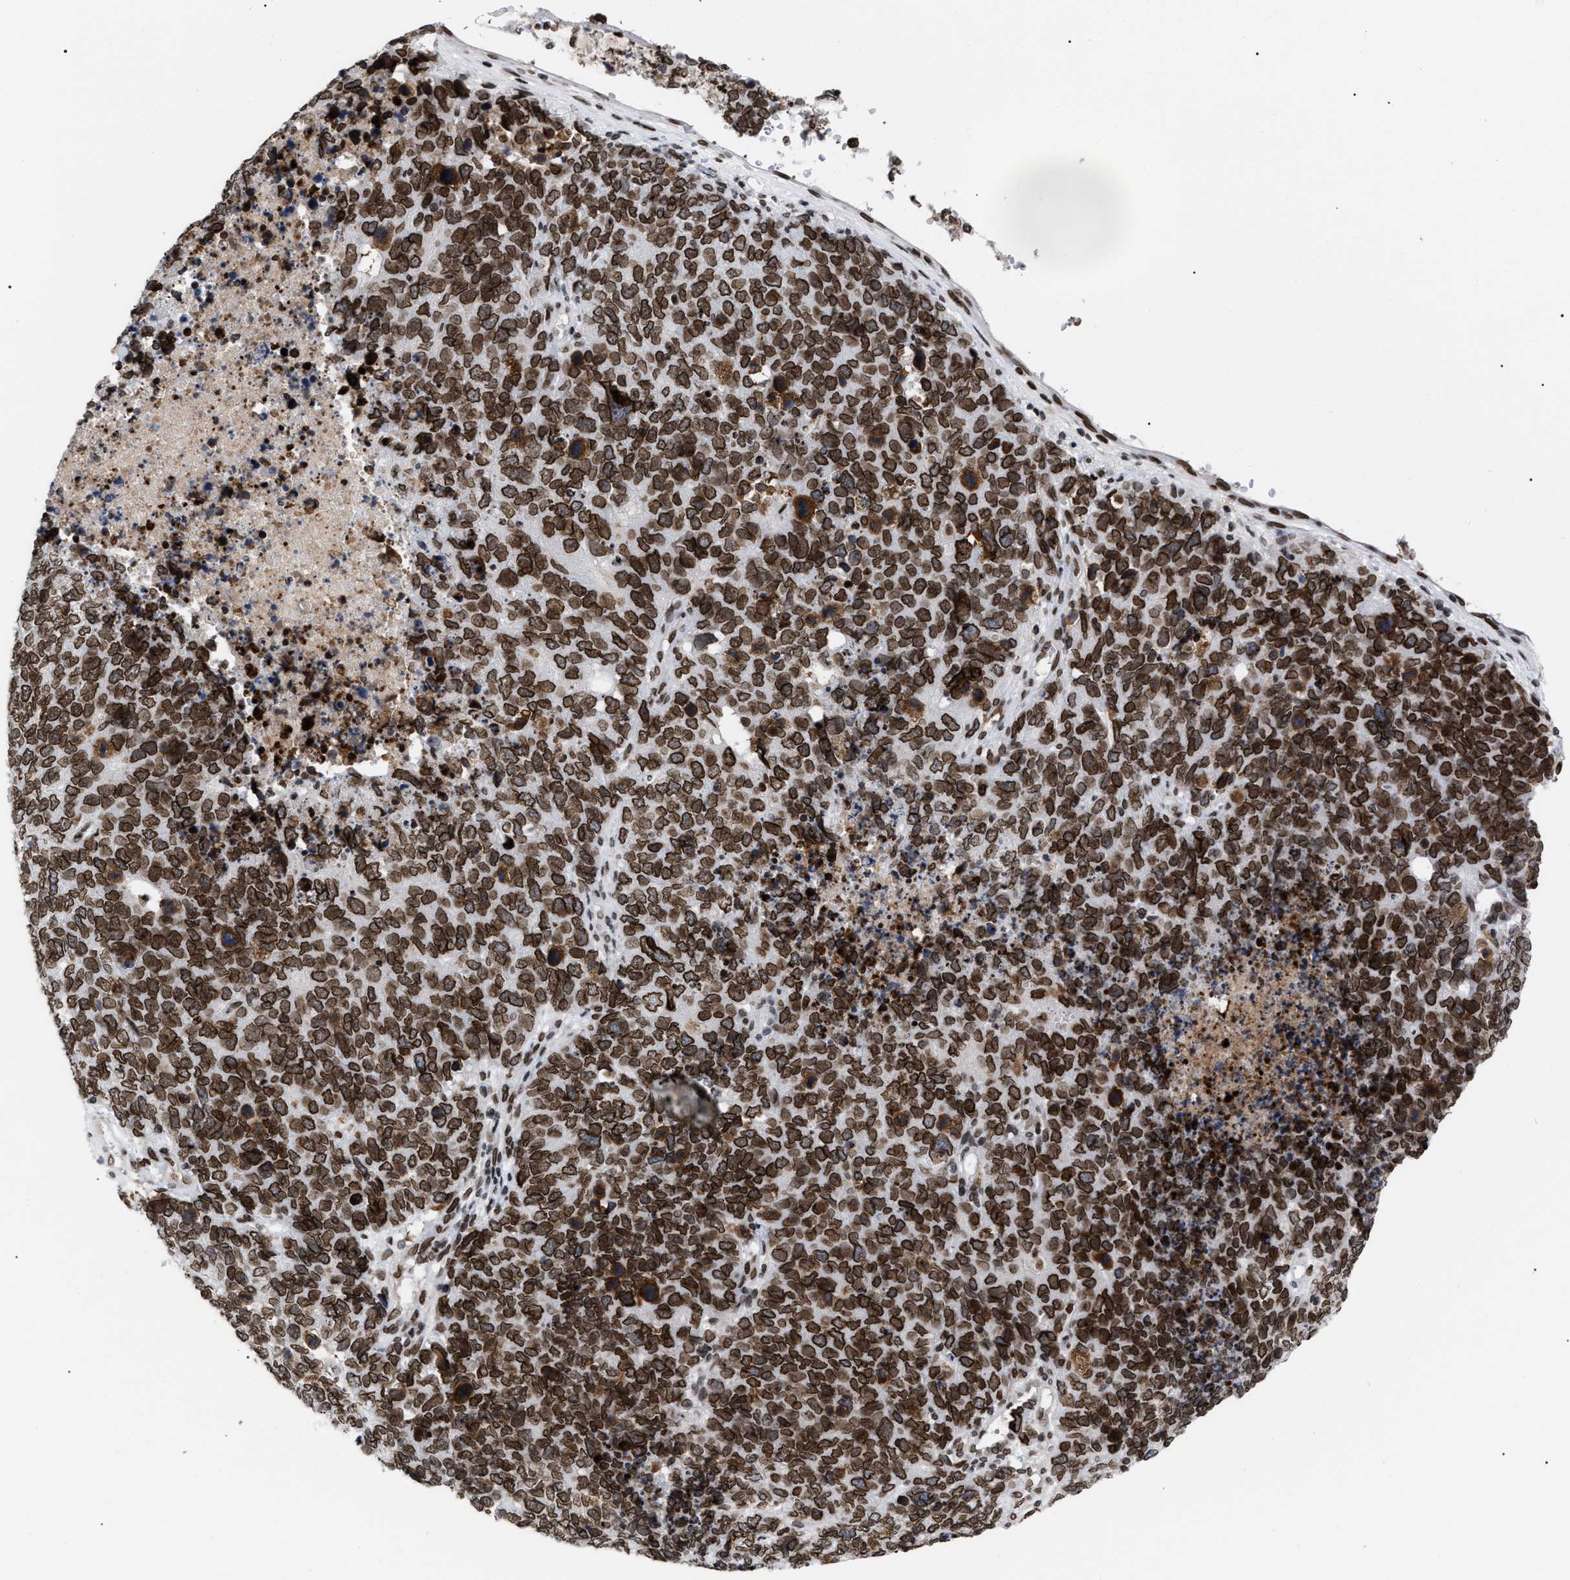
{"staining": {"intensity": "strong", "quantity": ">75%", "location": "cytoplasmic/membranous,nuclear"}, "tissue": "cervical cancer", "cell_type": "Tumor cells", "image_type": "cancer", "snomed": [{"axis": "morphology", "description": "Squamous cell carcinoma, NOS"}, {"axis": "topography", "description": "Cervix"}], "caption": "Protein expression analysis of human cervical cancer (squamous cell carcinoma) reveals strong cytoplasmic/membranous and nuclear positivity in about >75% of tumor cells.", "gene": "TPR", "patient": {"sex": "female", "age": 63}}